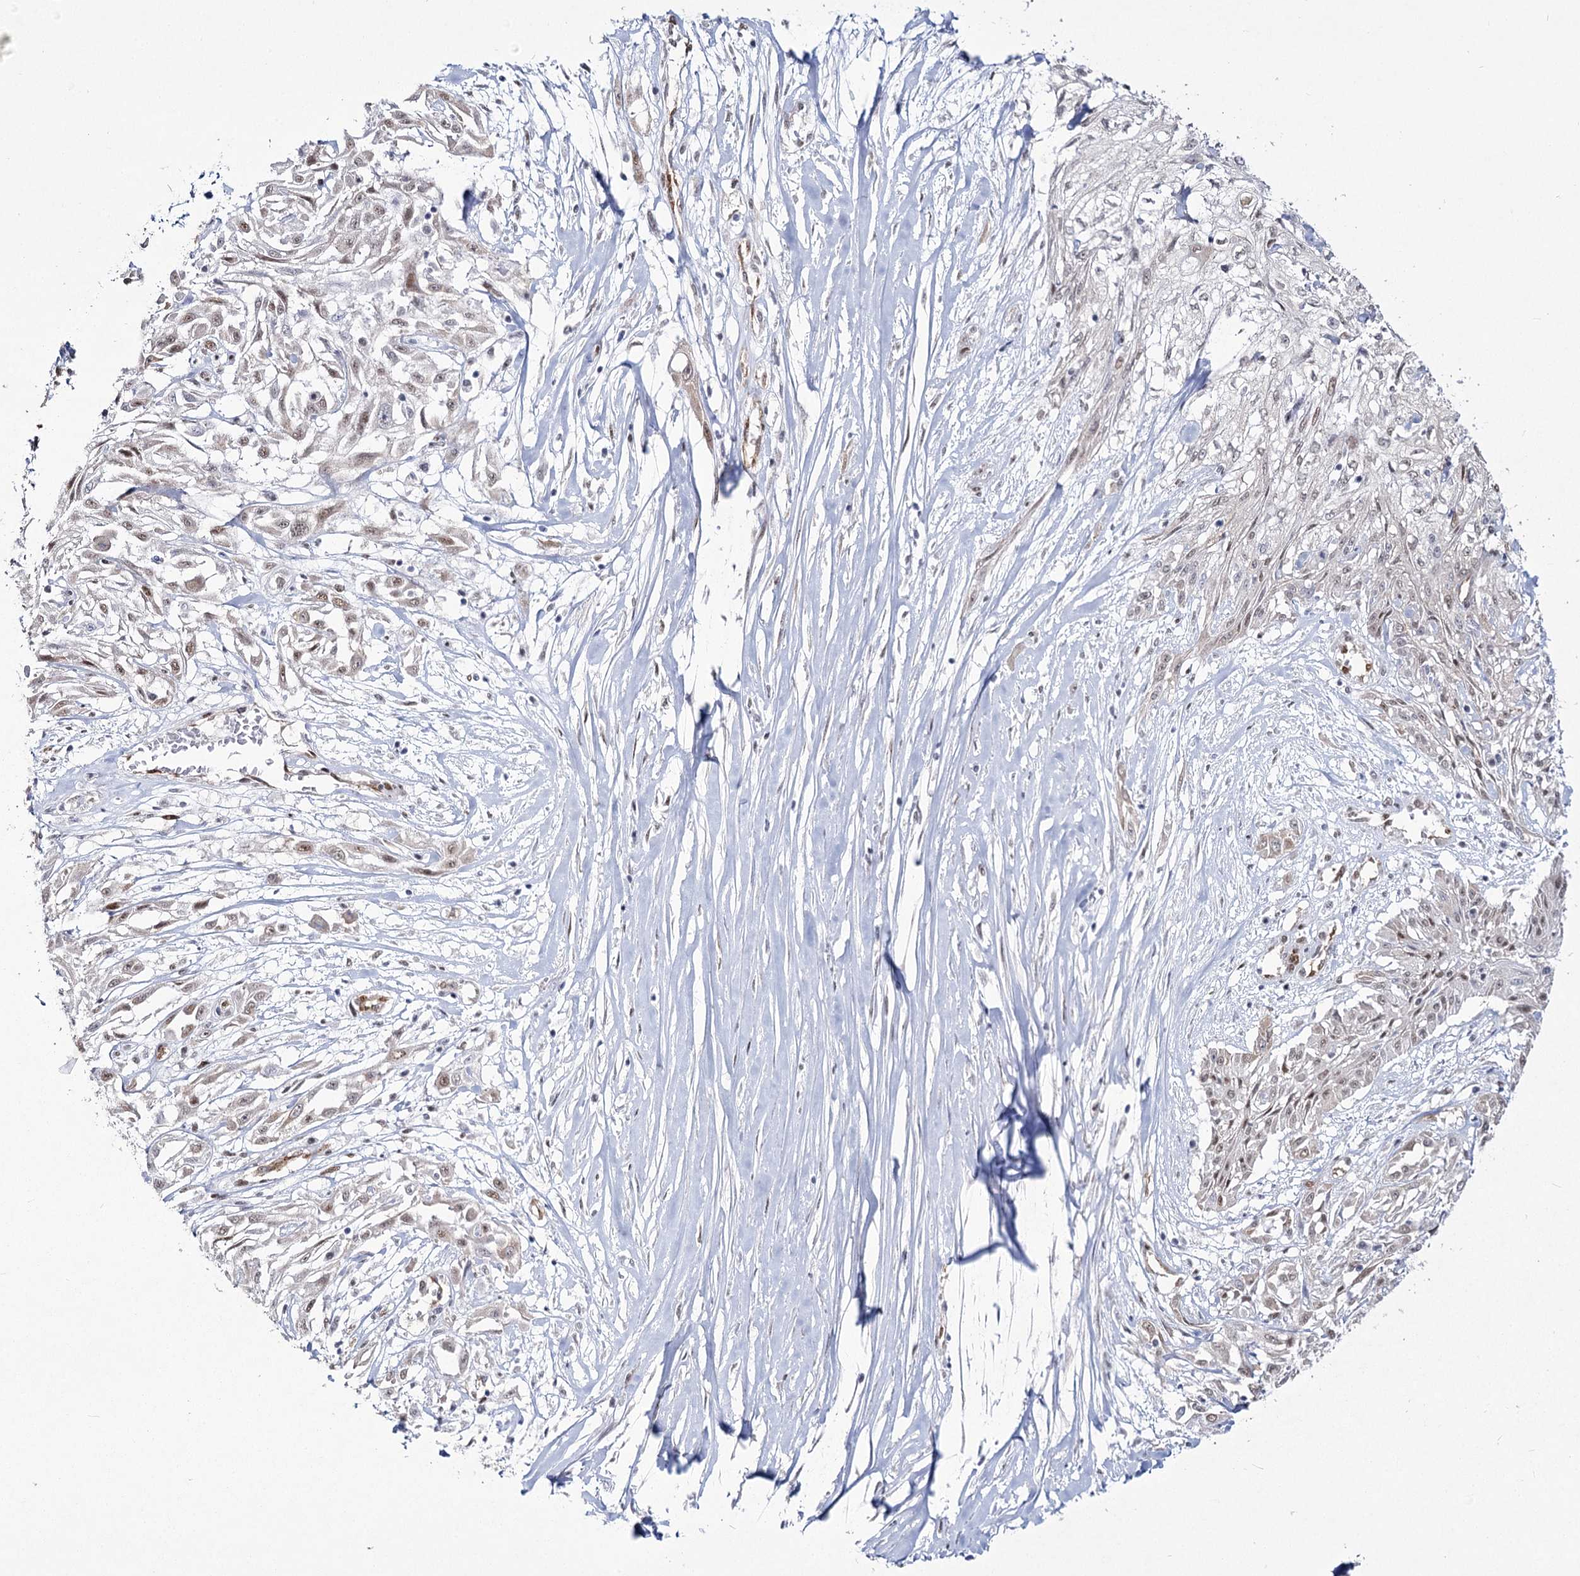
{"staining": {"intensity": "weak", "quantity": ">75%", "location": "nuclear"}, "tissue": "skin cancer", "cell_type": "Tumor cells", "image_type": "cancer", "snomed": [{"axis": "morphology", "description": "Squamous cell carcinoma, NOS"}, {"axis": "morphology", "description": "Squamous cell carcinoma, metastatic, NOS"}, {"axis": "topography", "description": "Skin"}, {"axis": "topography", "description": "Lymph node"}], "caption": "Weak nuclear expression for a protein is appreciated in approximately >75% of tumor cells of skin cancer (squamous cell carcinoma) using immunohistochemistry (IHC).", "gene": "YBX3", "patient": {"sex": "male", "age": 75}}